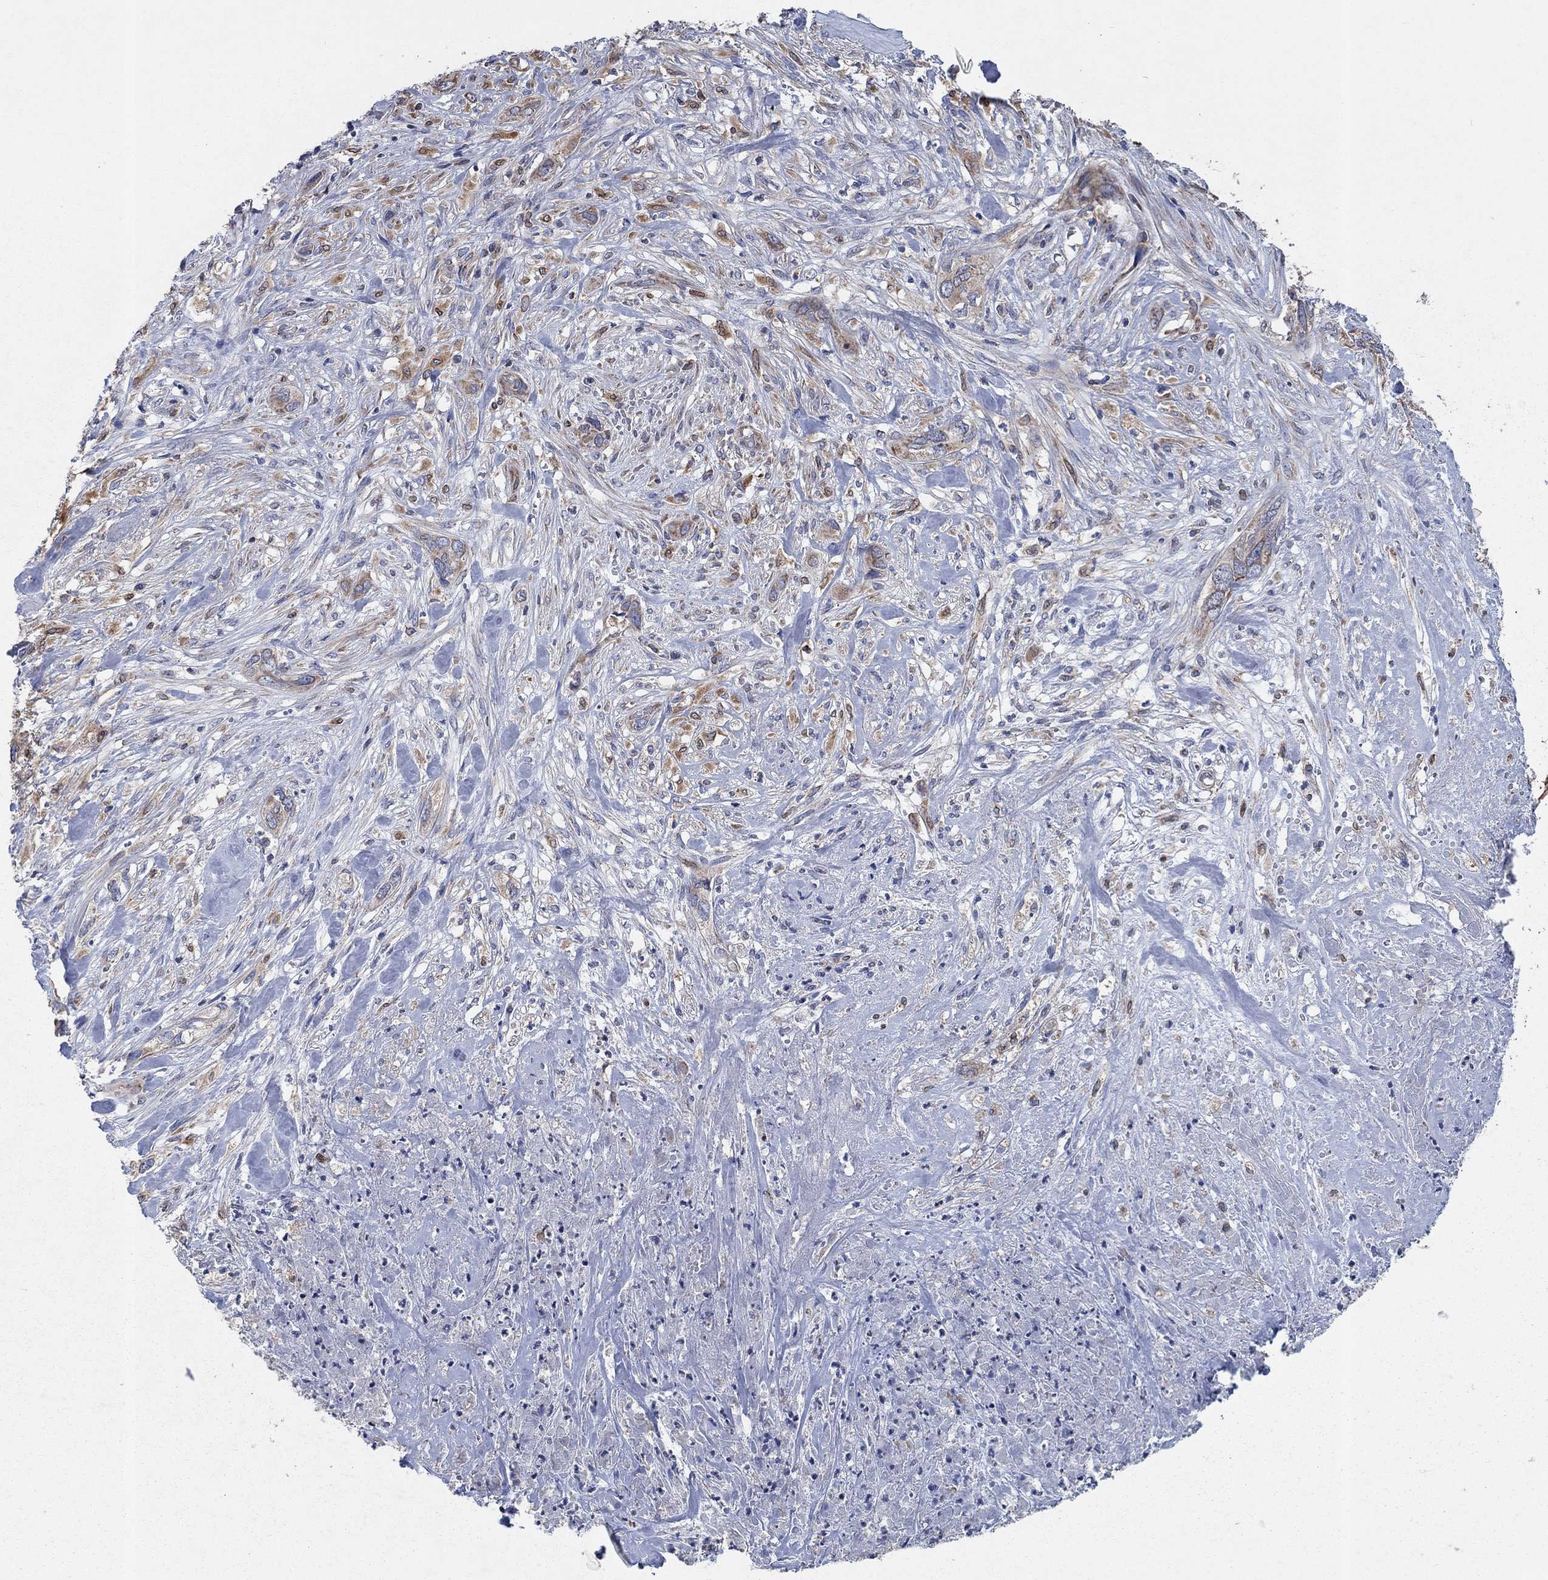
{"staining": {"intensity": "moderate", "quantity": "25%-75%", "location": "cytoplasmic/membranous"}, "tissue": "cervical cancer", "cell_type": "Tumor cells", "image_type": "cancer", "snomed": [{"axis": "morphology", "description": "Squamous cell carcinoma, NOS"}, {"axis": "topography", "description": "Cervix"}], "caption": "About 25%-75% of tumor cells in human cervical cancer (squamous cell carcinoma) show moderate cytoplasmic/membranous protein staining as visualized by brown immunohistochemical staining.", "gene": "NCEH1", "patient": {"sex": "female", "age": 57}}